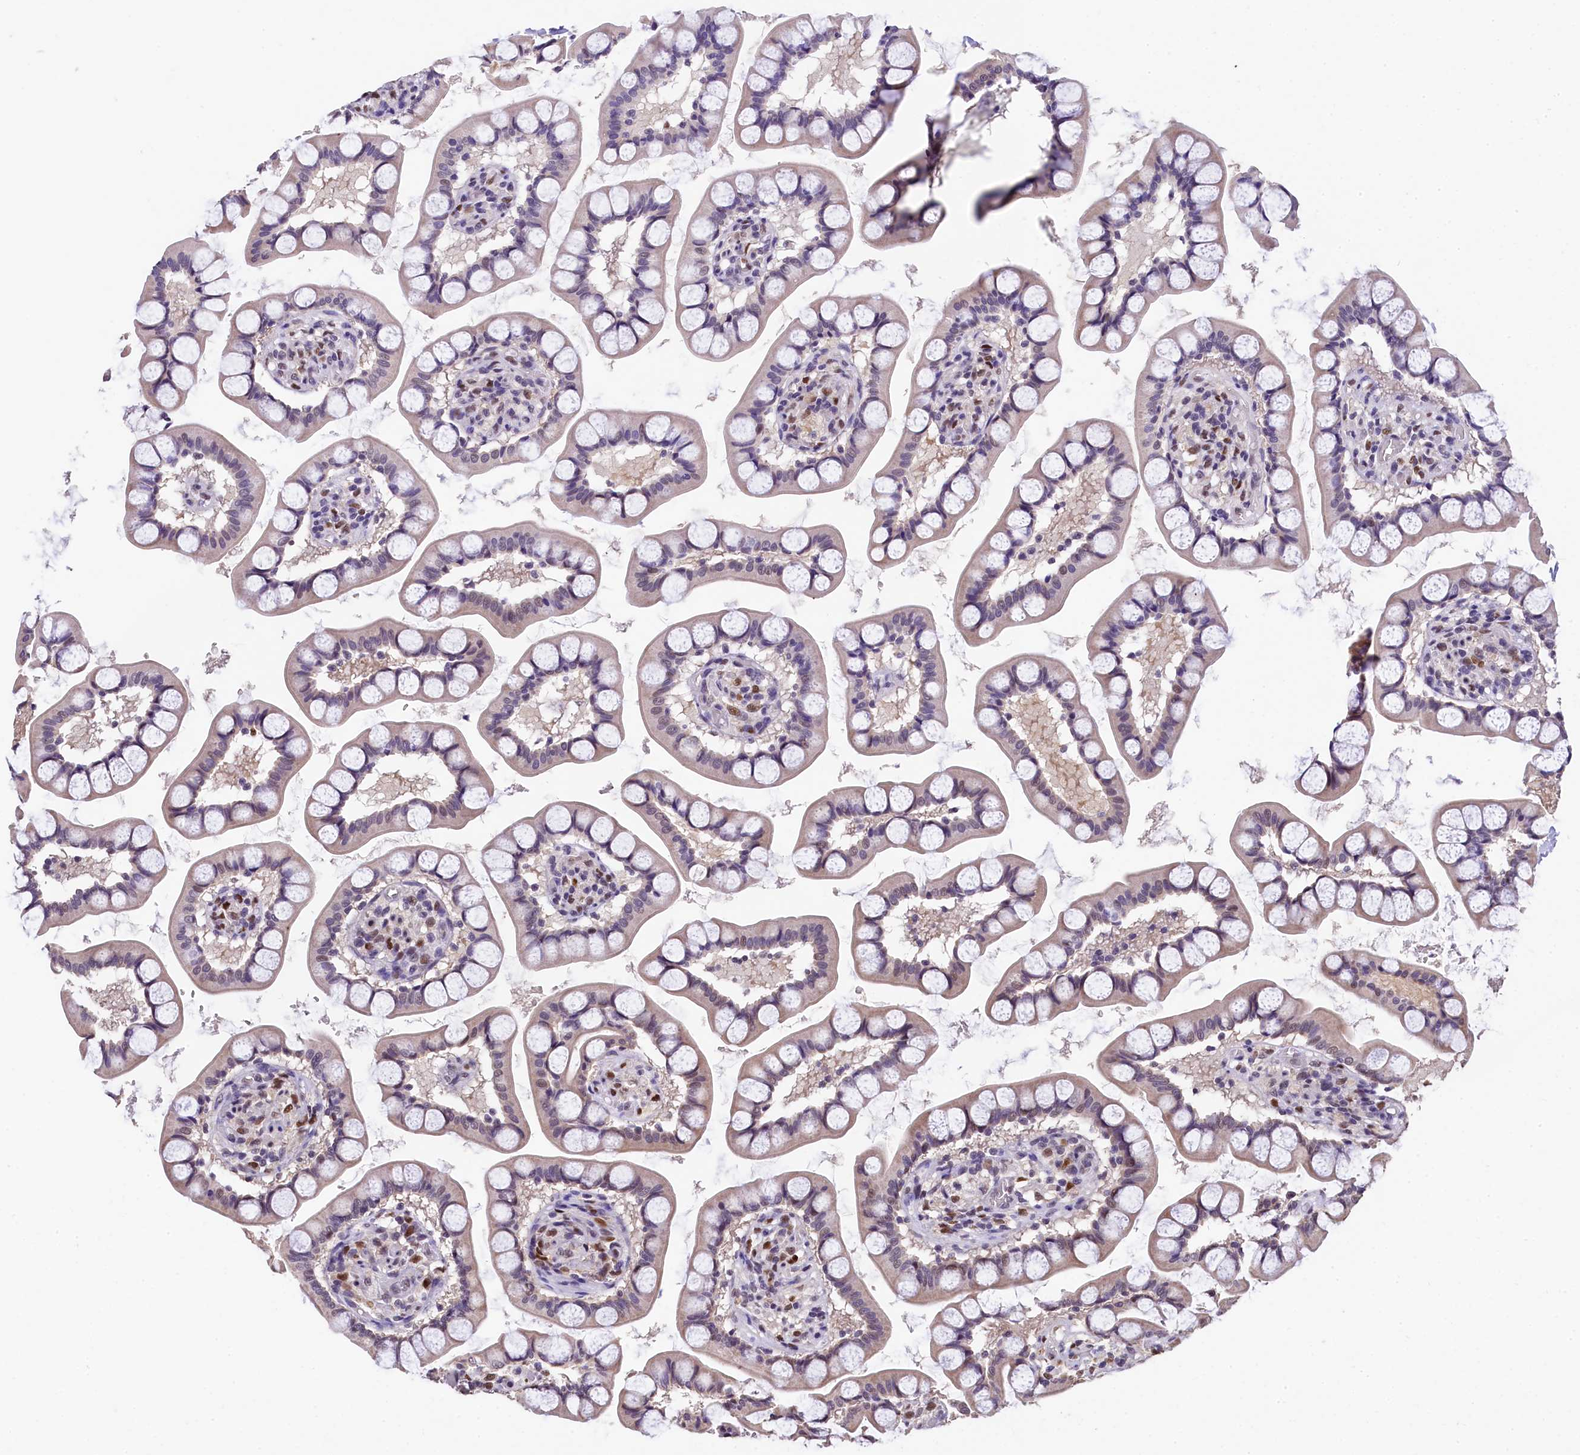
{"staining": {"intensity": "moderate", "quantity": "<25%", "location": "cytoplasmic/membranous"}, "tissue": "small intestine", "cell_type": "Glandular cells", "image_type": "normal", "snomed": [{"axis": "morphology", "description": "Normal tissue, NOS"}, {"axis": "topography", "description": "Small intestine"}], "caption": "Small intestine stained with a brown dye shows moderate cytoplasmic/membranous positive staining in approximately <25% of glandular cells.", "gene": "HECTD4", "patient": {"sex": "male", "age": 52}}